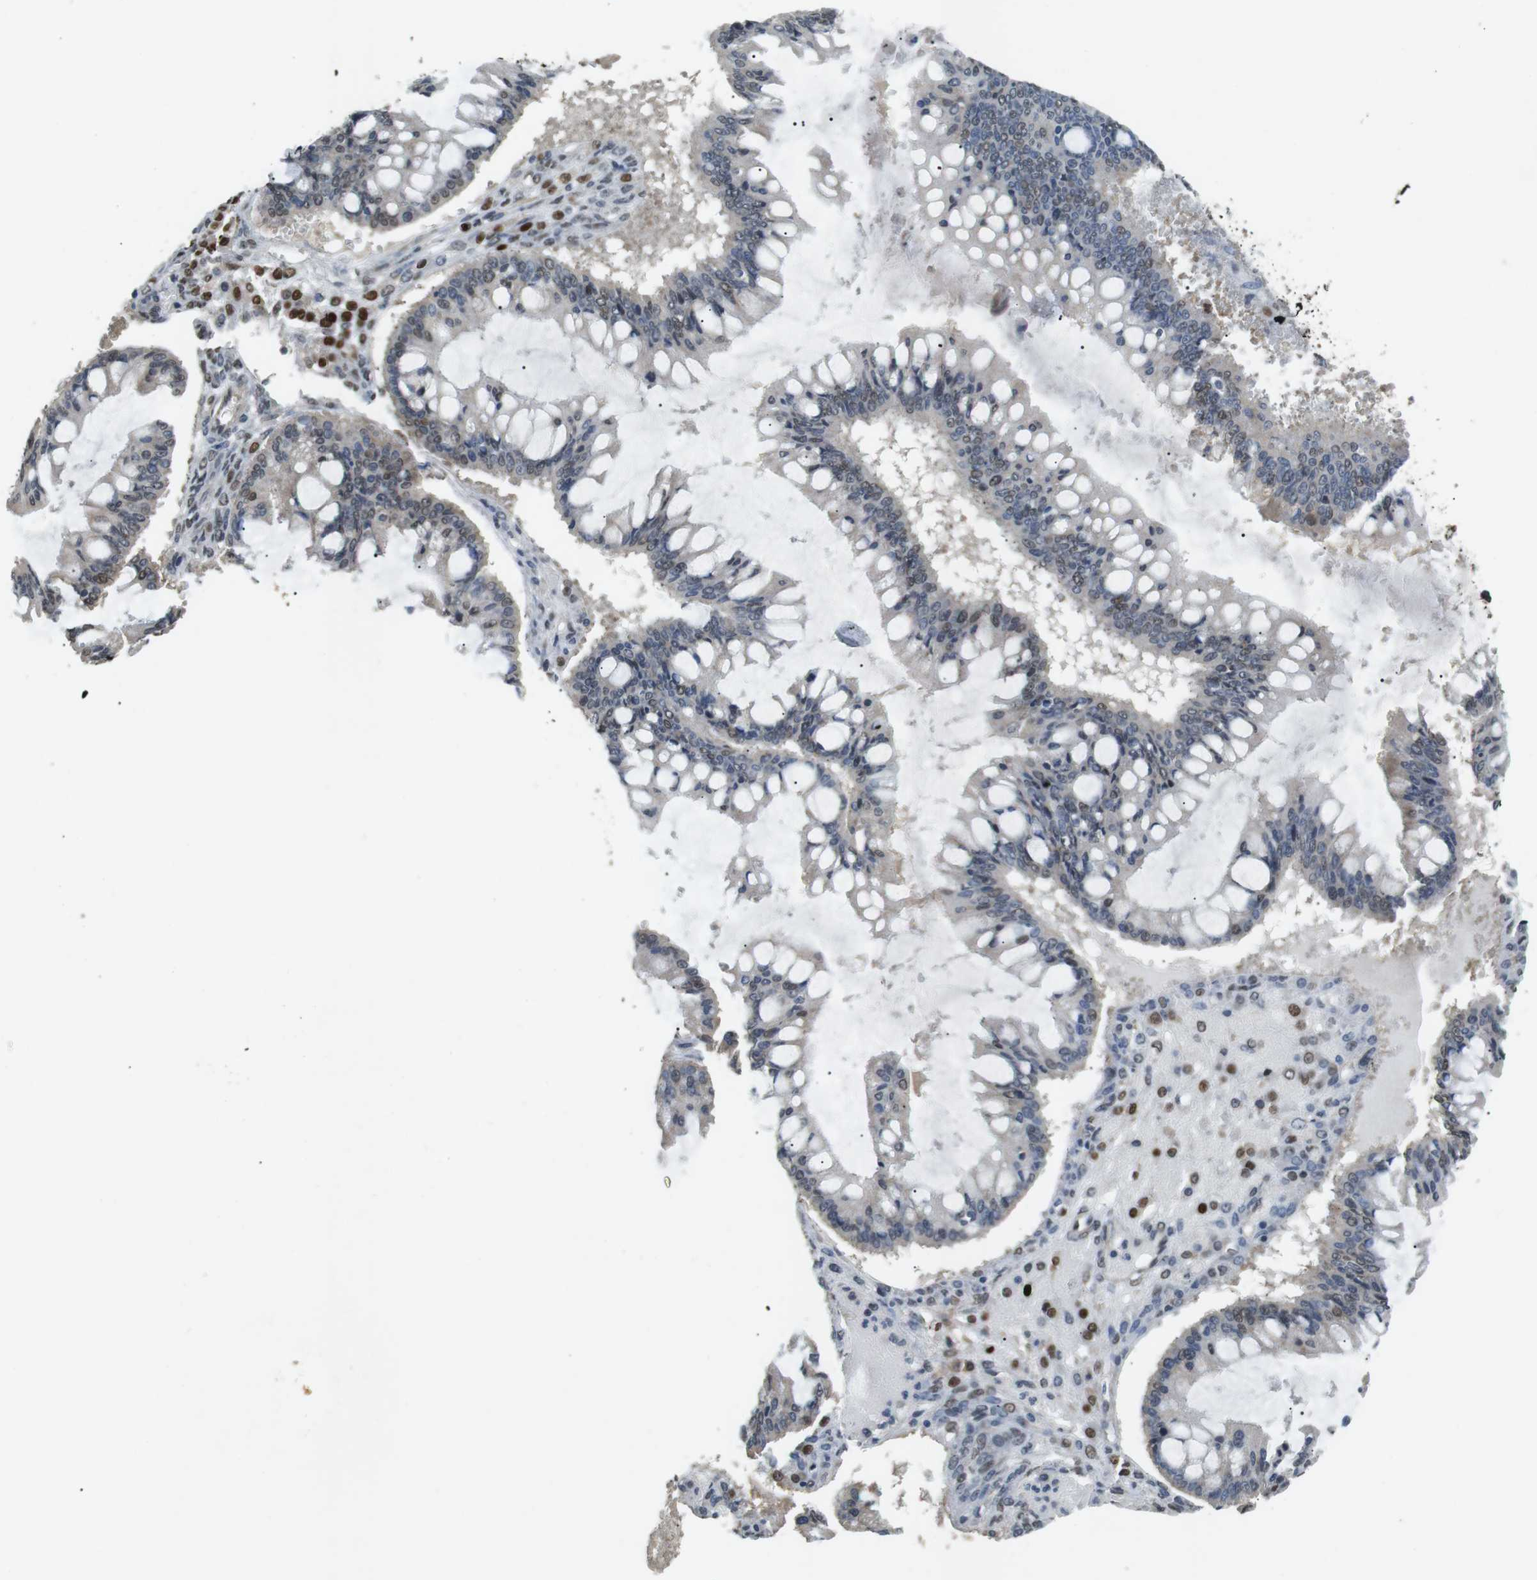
{"staining": {"intensity": "weak", "quantity": "25%-75%", "location": "nuclear"}, "tissue": "ovarian cancer", "cell_type": "Tumor cells", "image_type": "cancer", "snomed": [{"axis": "morphology", "description": "Cystadenocarcinoma, mucinous, NOS"}, {"axis": "topography", "description": "Ovary"}], "caption": "Immunohistochemistry (IHC) (DAB (3,3'-diaminobenzidine)) staining of human mucinous cystadenocarcinoma (ovarian) displays weak nuclear protein staining in approximately 25%-75% of tumor cells. Nuclei are stained in blue.", "gene": "ORAI3", "patient": {"sex": "female", "age": 73}}